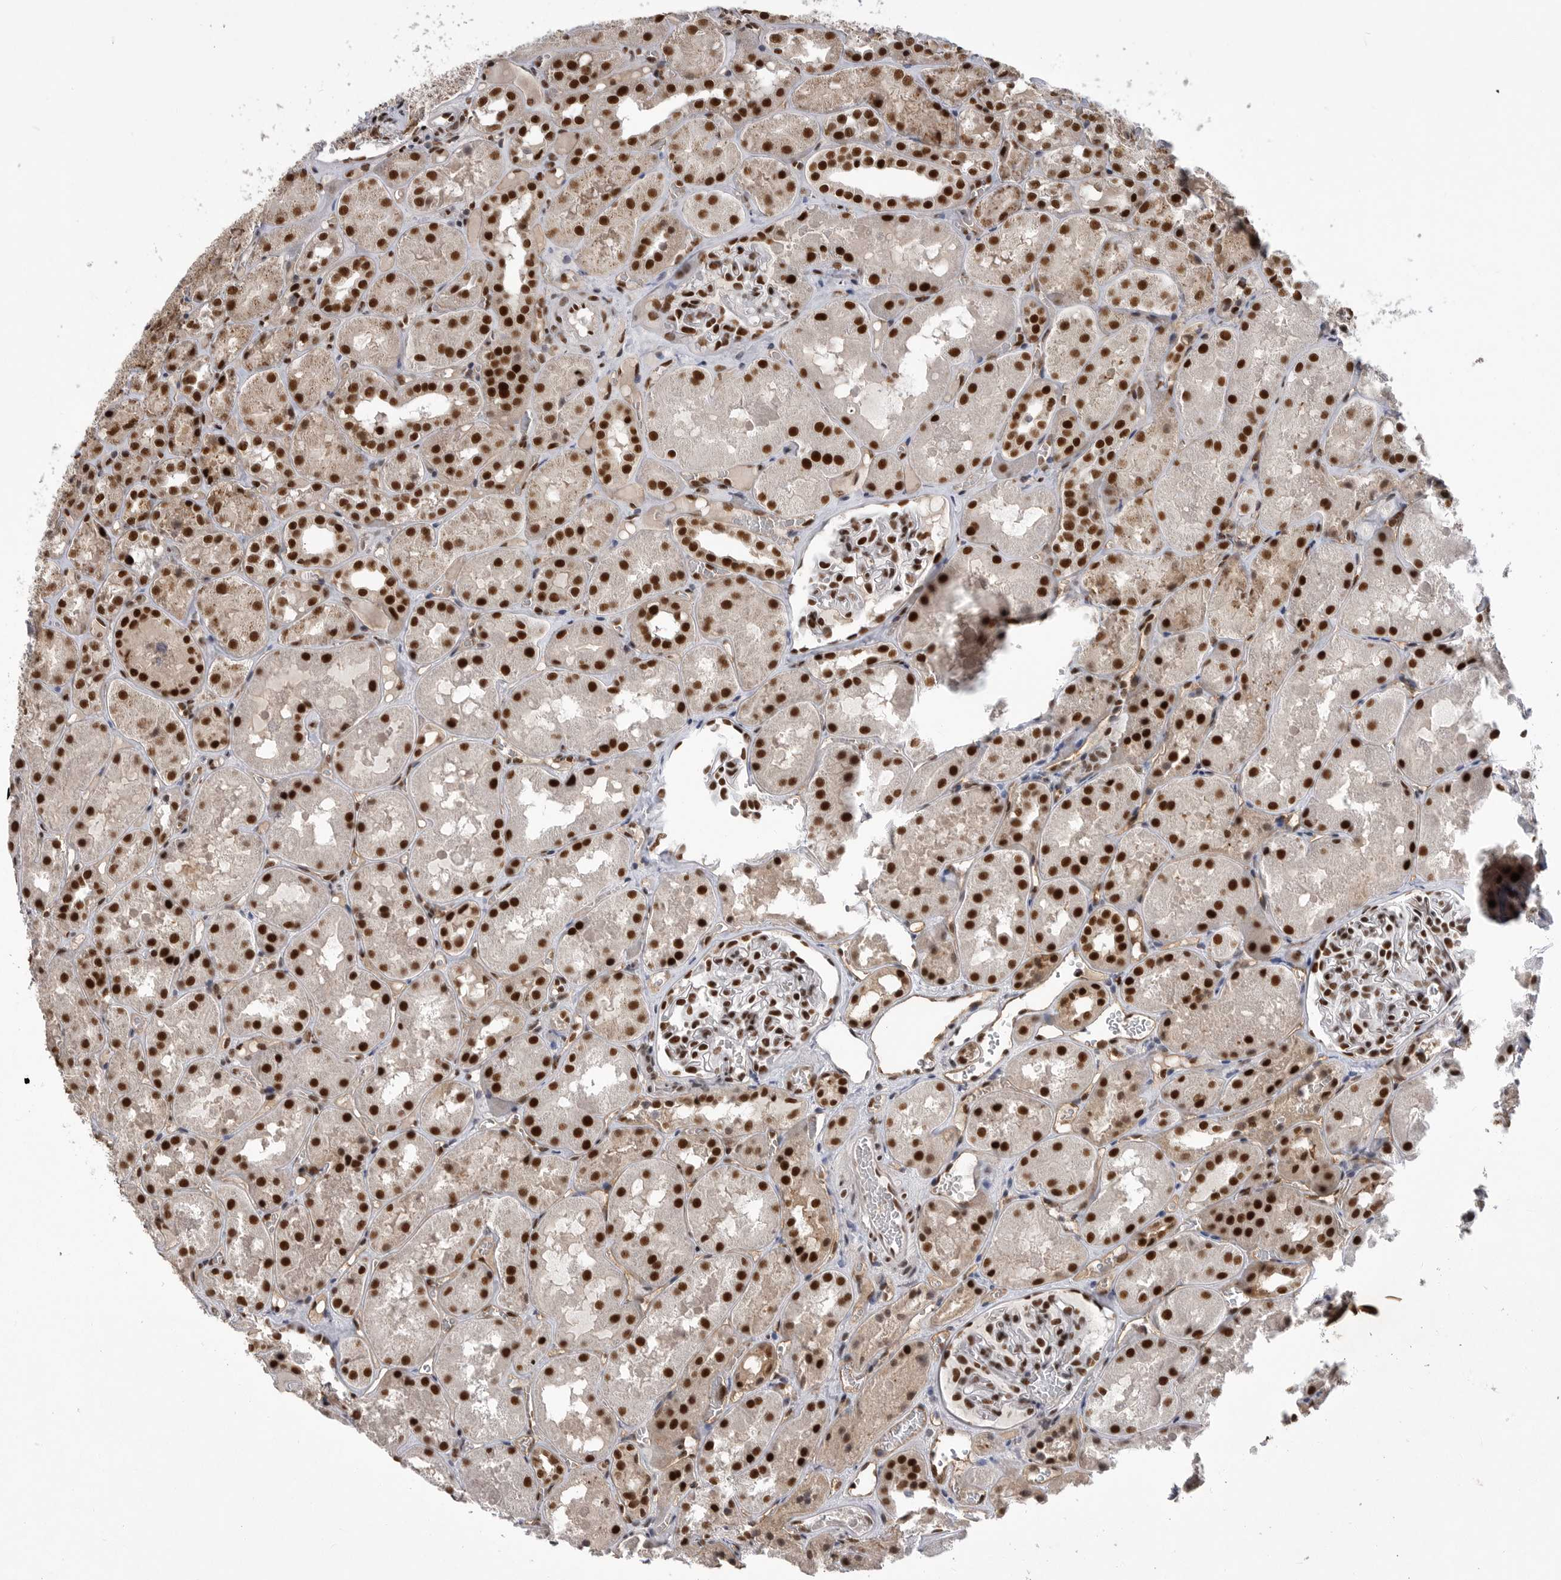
{"staining": {"intensity": "strong", "quantity": ">75%", "location": "nuclear"}, "tissue": "kidney", "cell_type": "Cells in glomeruli", "image_type": "normal", "snomed": [{"axis": "morphology", "description": "Normal tissue, NOS"}, {"axis": "topography", "description": "Kidney"}], "caption": "This image exhibits immunohistochemistry (IHC) staining of benign human kidney, with high strong nuclear staining in approximately >75% of cells in glomeruli.", "gene": "PPP1R8", "patient": {"sex": "male", "age": 16}}